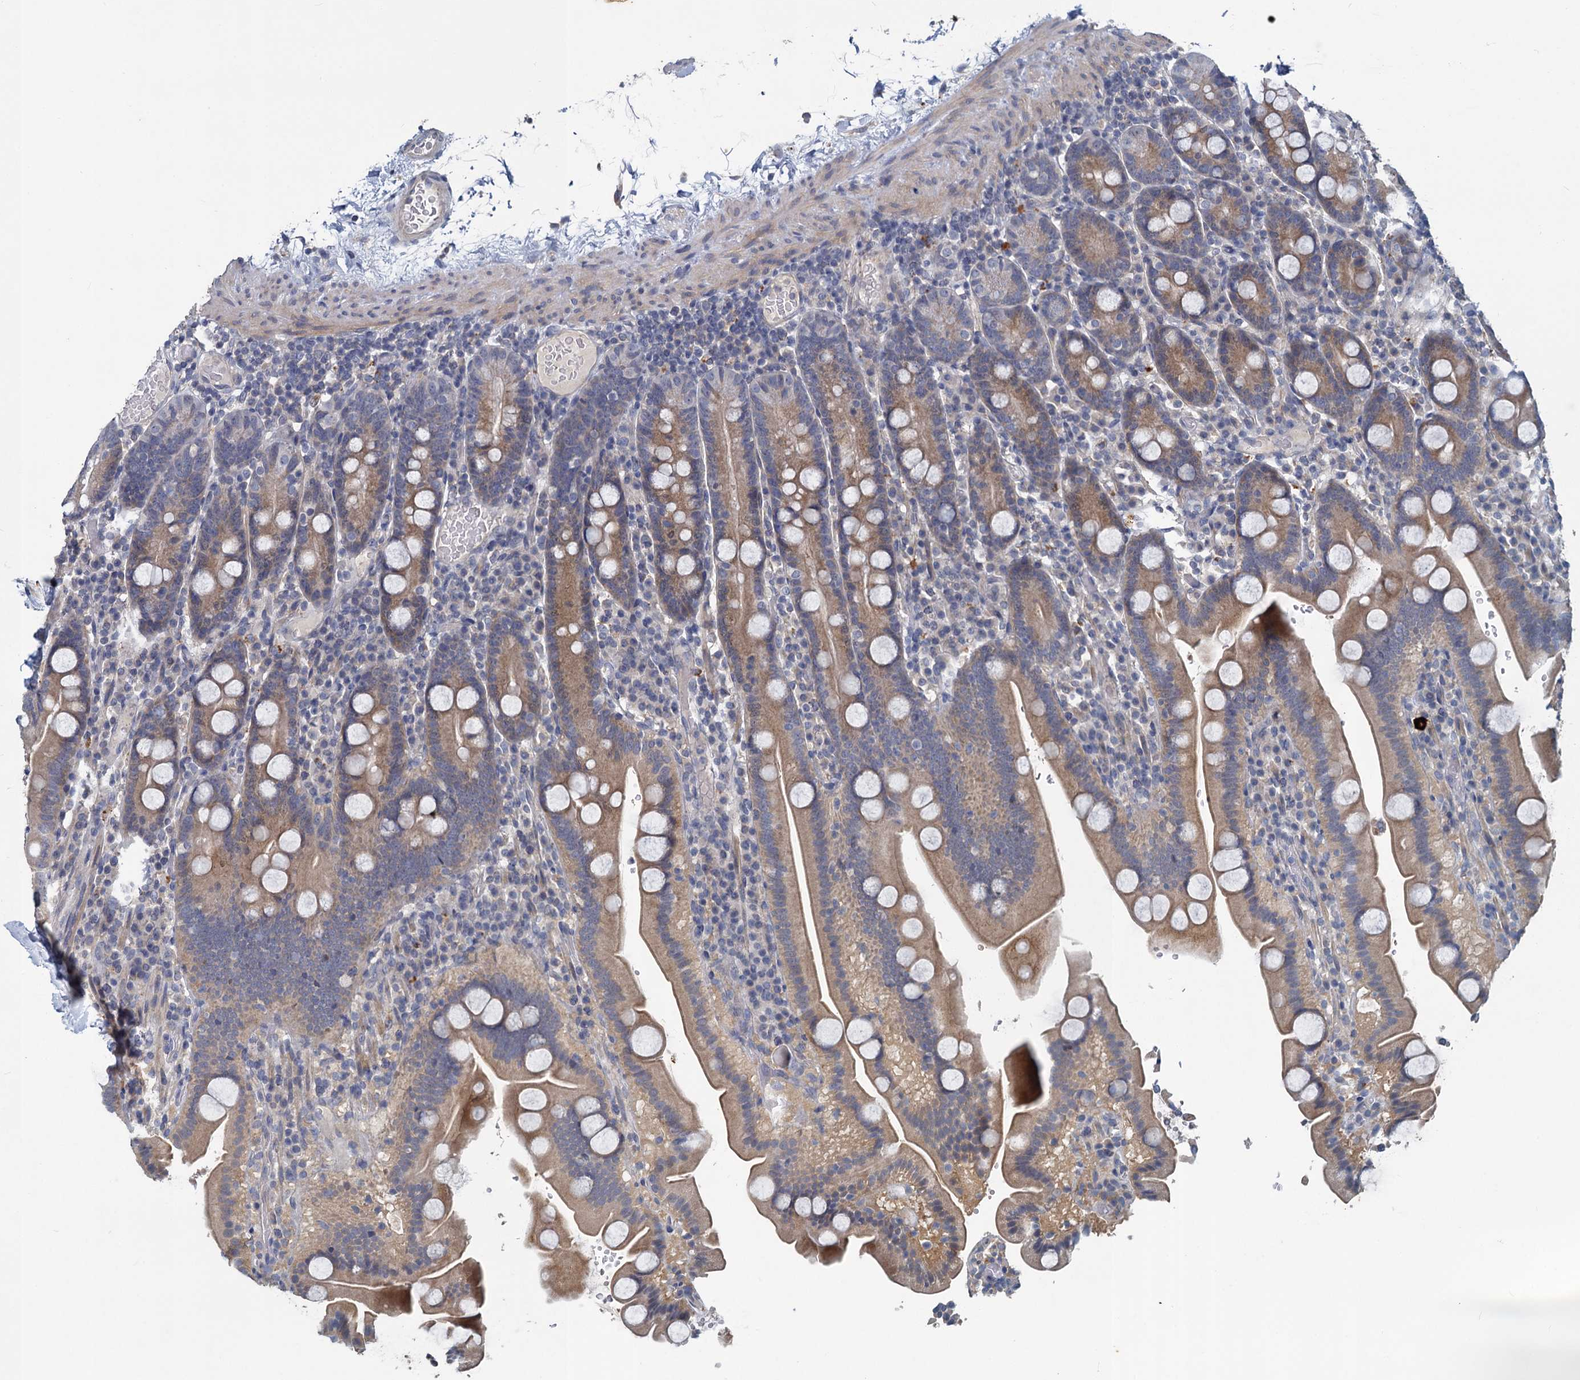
{"staining": {"intensity": "moderate", "quantity": ">75%", "location": "cytoplasmic/membranous"}, "tissue": "duodenum", "cell_type": "Glandular cells", "image_type": "normal", "snomed": [{"axis": "morphology", "description": "Normal tissue, NOS"}, {"axis": "topography", "description": "Duodenum"}], "caption": "This photomicrograph shows immunohistochemistry (IHC) staining of normal human duodenum, with medium moderate cytoplasmic/membranous staining in about >75% of glandular cells.", "gene": "SLC2A7", "patient": {"sex": "male", "age": 55}}